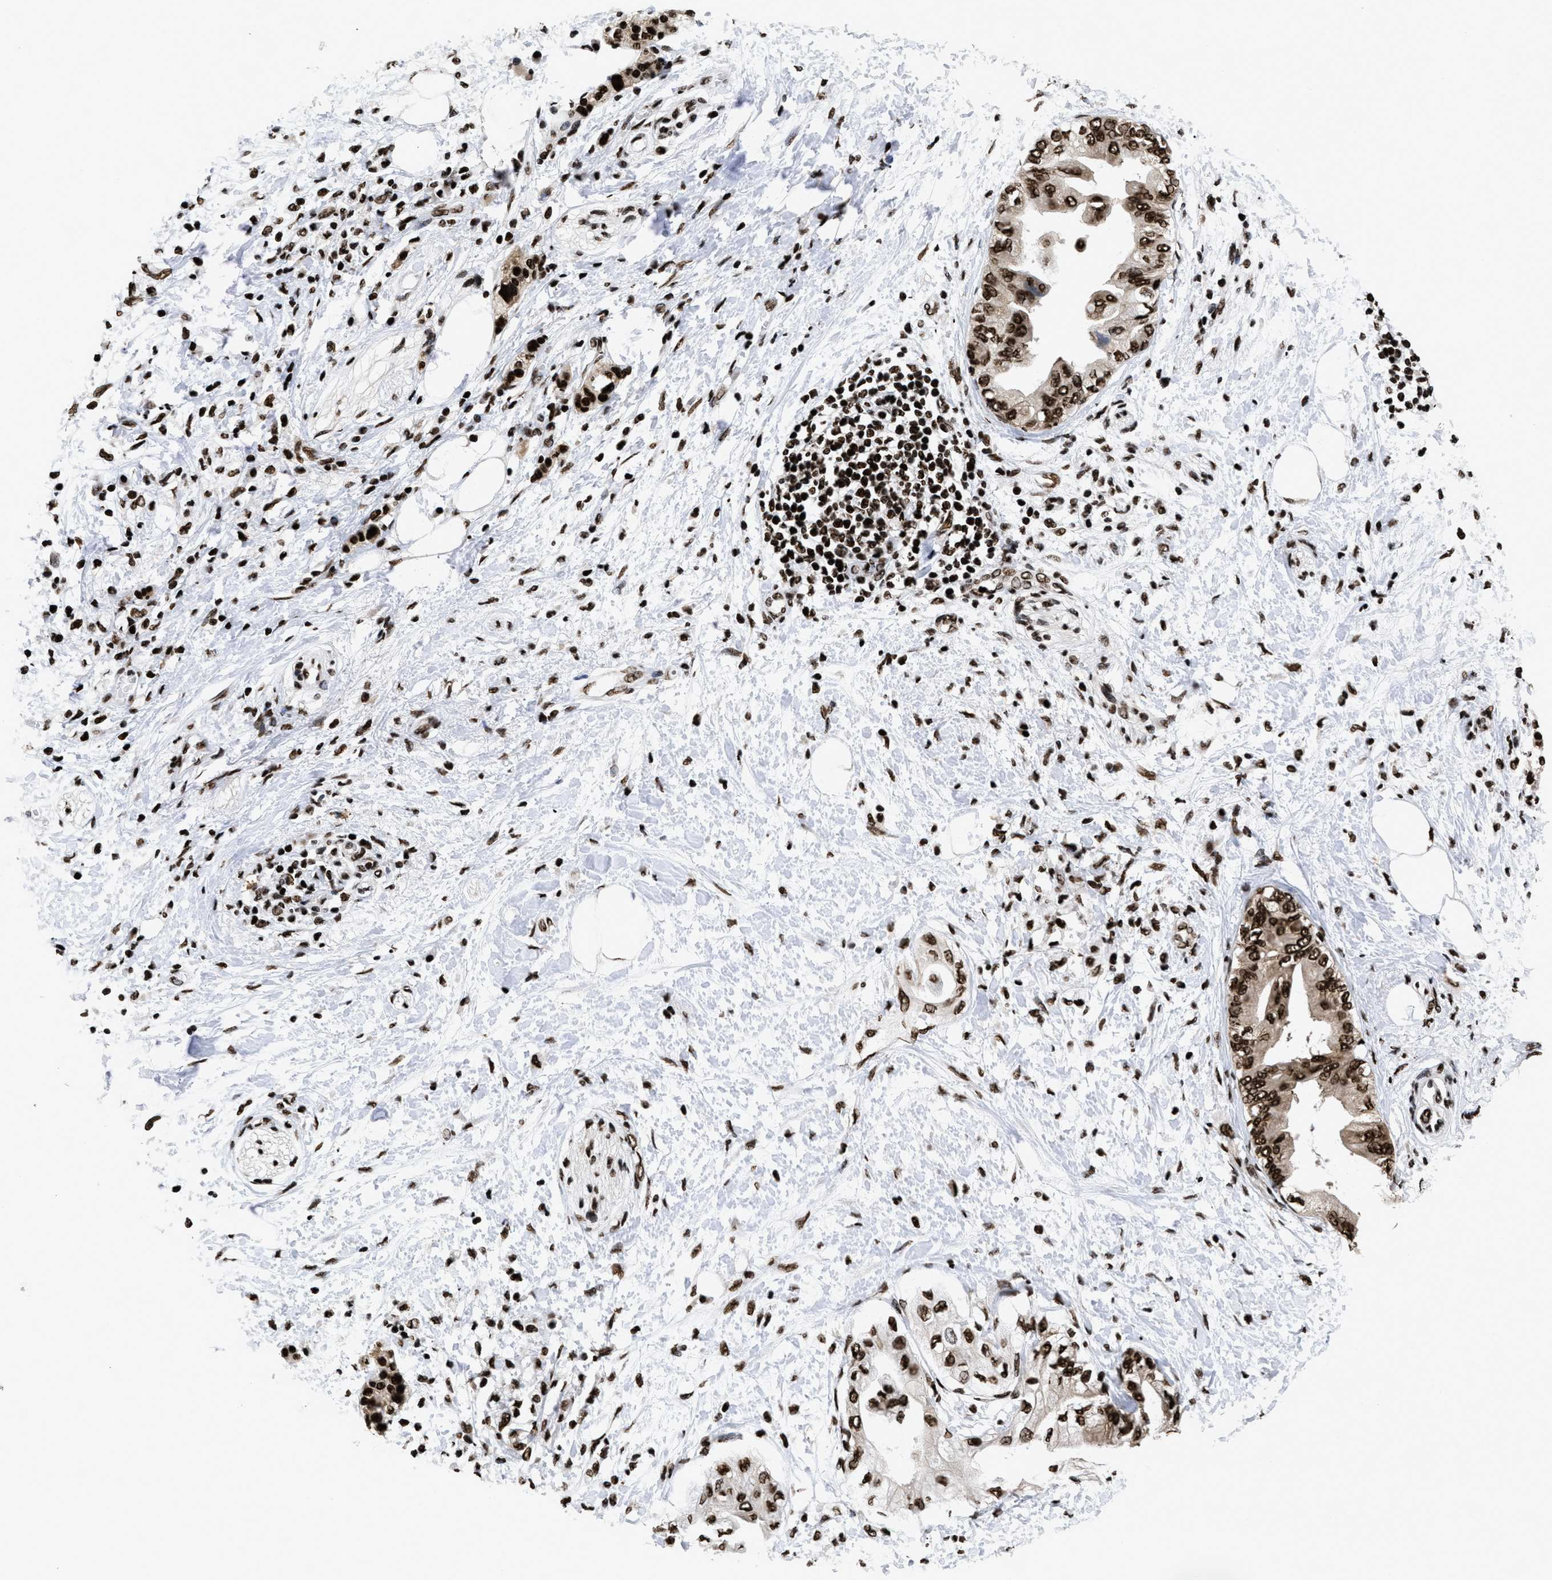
{"staining": {"intensity": "strong", "quantity": ">75%", "location": "nuclear"}, "tissue": "pancreatic cancer", "cell_type": "Tumor cells", "image_type": "cancer", "snomed": [{"axis": "morphology", "description": "Normal tissue, NOS"}, {"axis": "morphology", "description": "Adenocarcinoma, NOS"}, {"axis": "topography", "description": "Pancreas"}, {"axis": "topography", "description": "Duodenum"}], "caption": "IHC micrograph of neoplastic tissue: pancreatic cancer (adenocarcinoma) stained using immunohistochemistry shows high levels of strong protein expression localized specifically in the nuclear of tumor cells, appearing as a nuclear brown color.", "gene": "CALHM3", "patient": {"sex": "female", "age": 60}}